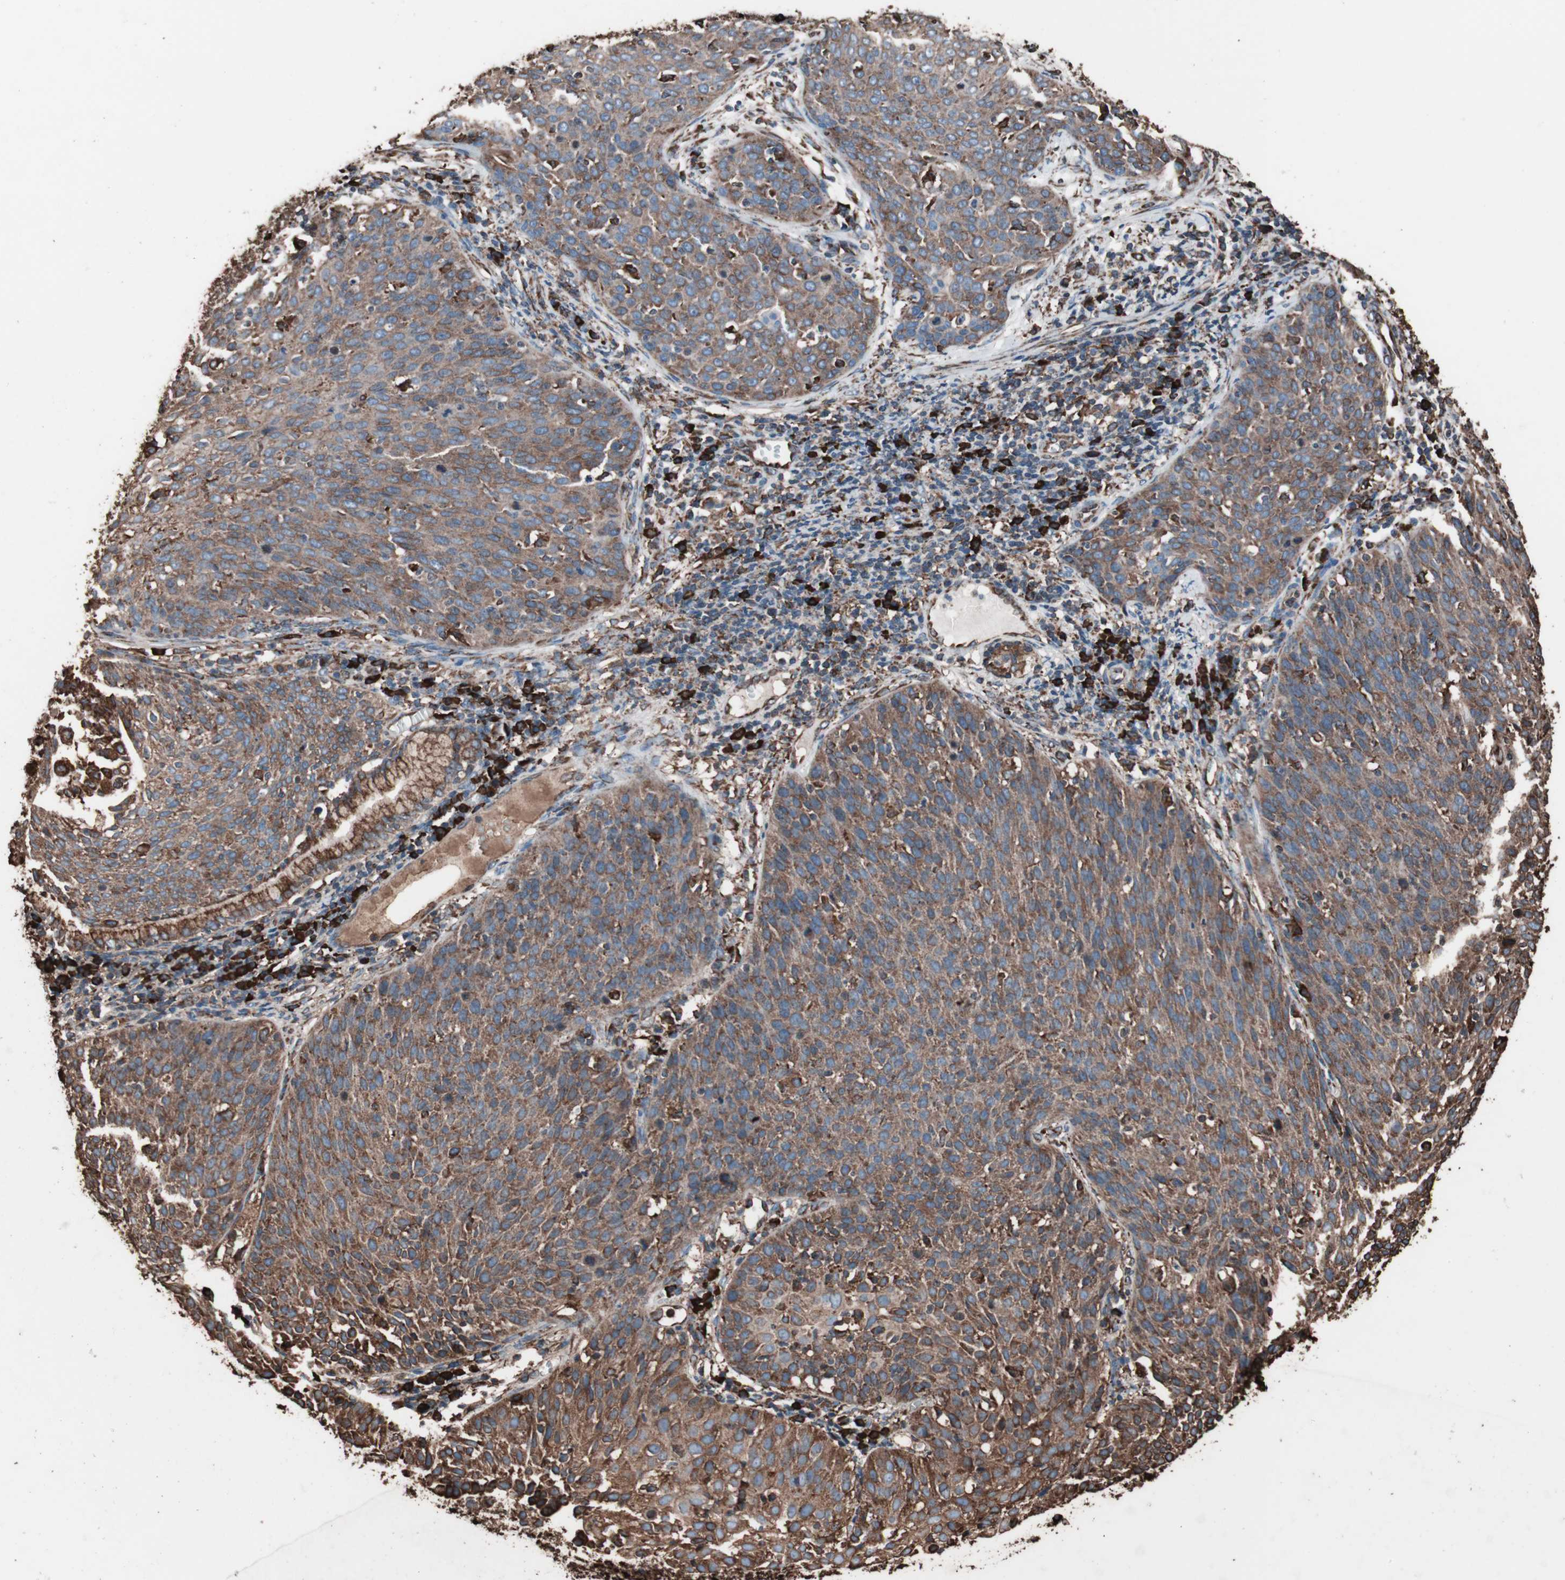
{"staining": {"intensity": "moderate", "quantity": ">75%", "location": "cytoplasmic/membranous"}, "tissue": "cervical cancer", "cell_type": "Tumor cells", "image_type": "cancer", "snomed": [{"axis": "morphology", "description": "Squamous cell carcinoma, NOS"}, {"axis": "topography", "description": "Cervix"}], "caption": "A histopathology image of human cervical cancer (squamous cell carcinoma) stained for a protein displays moderate cytoplasmic/membranous brown staining in tumor cells. (DAB IHC, brown staining for protein, blue staining for nuclei).", "gene": "HSP90B1", "patient": {"sex": "female", "age": 38}}